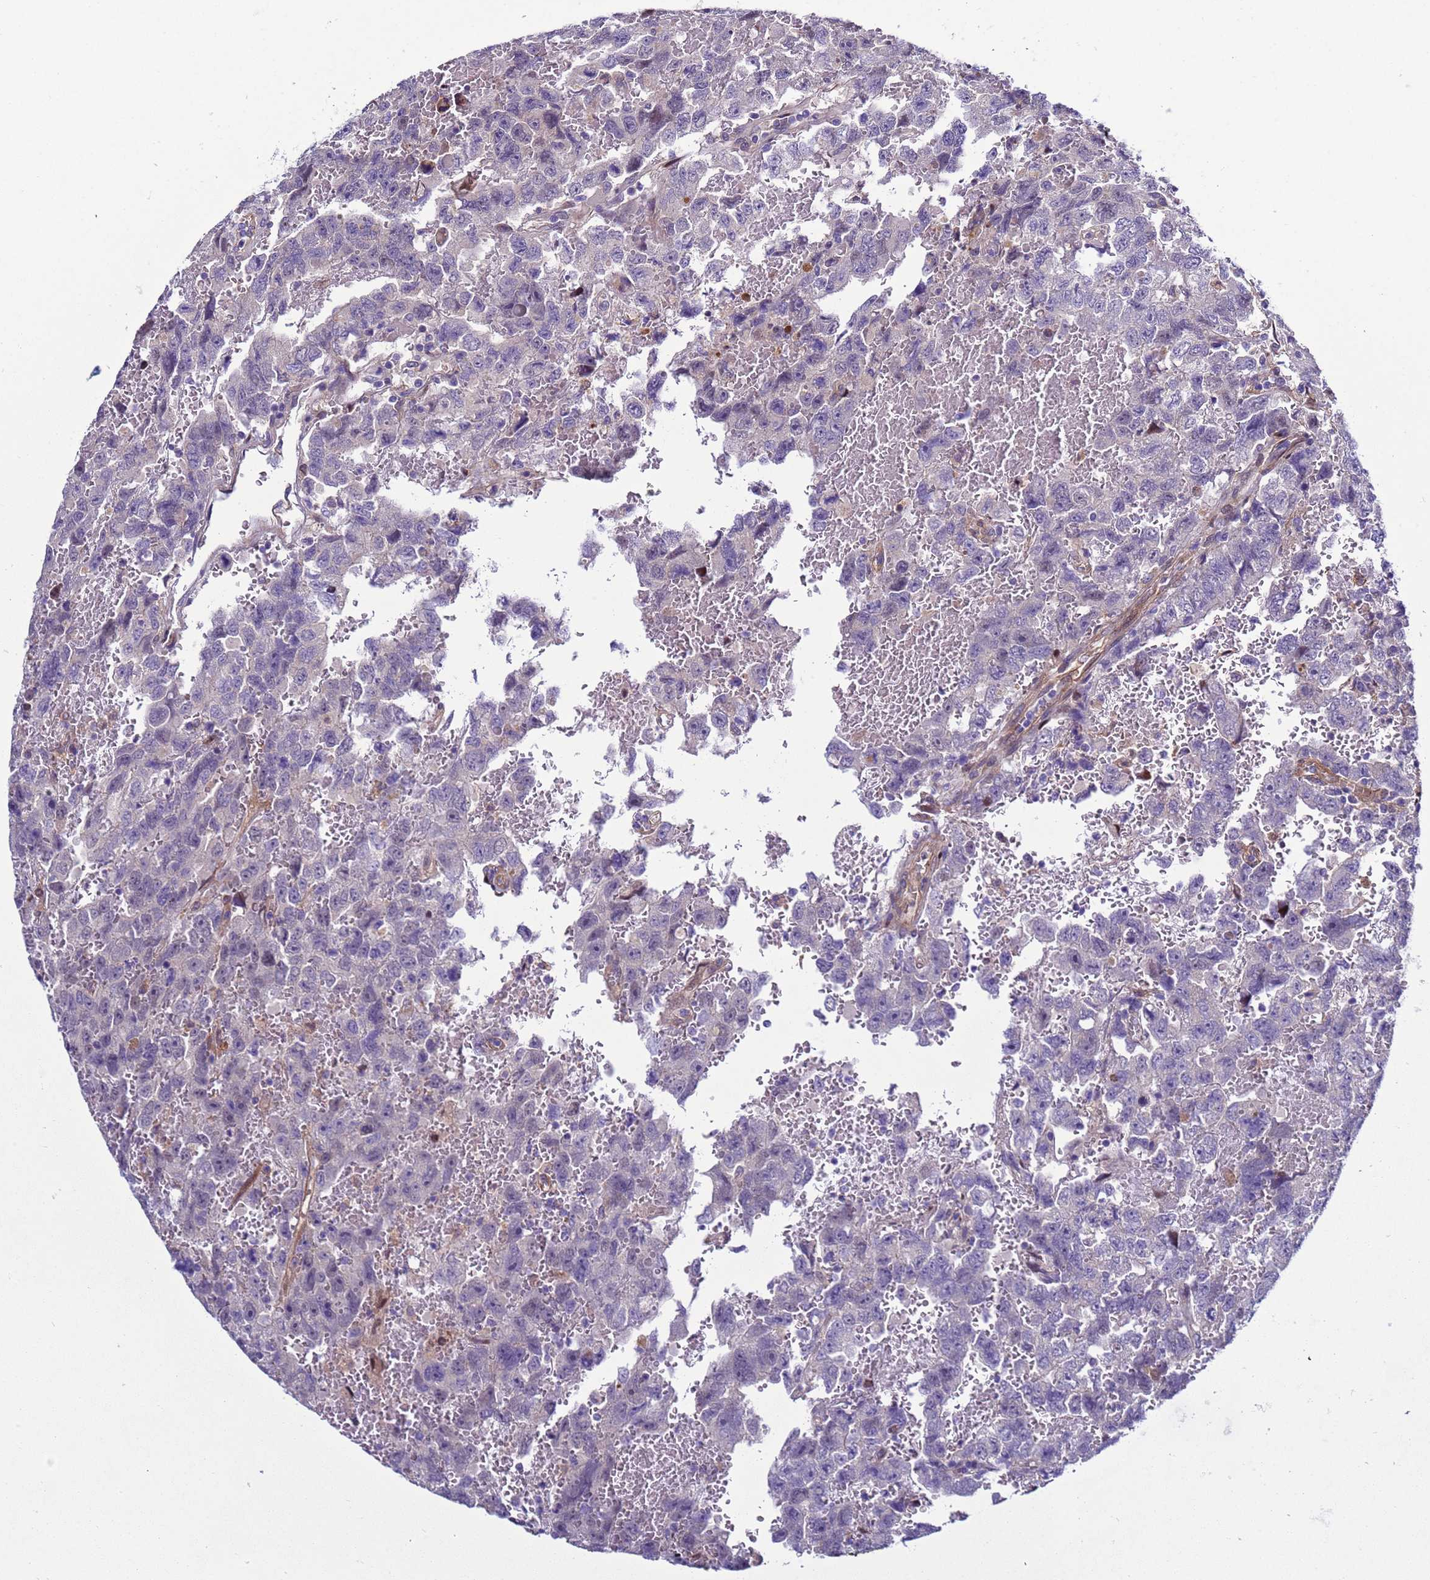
{"staining": {"intensity": "negative", "quantity": "none", "location": "none"}, "tissue": "testis cancer", "cell_type": "Tumor cells", "image_type": "cancer", "snomed": [{"axis": "morphology", "description": "Carcinoma, Embryonal, NOS"}, {"axis": "topography", "description": "Testis"}], "caption": "IHC of testis cancer demonstrates no staining in tumor cells.", "gene": "NAT2", "patient": {"sex": "male", "age": 45}}